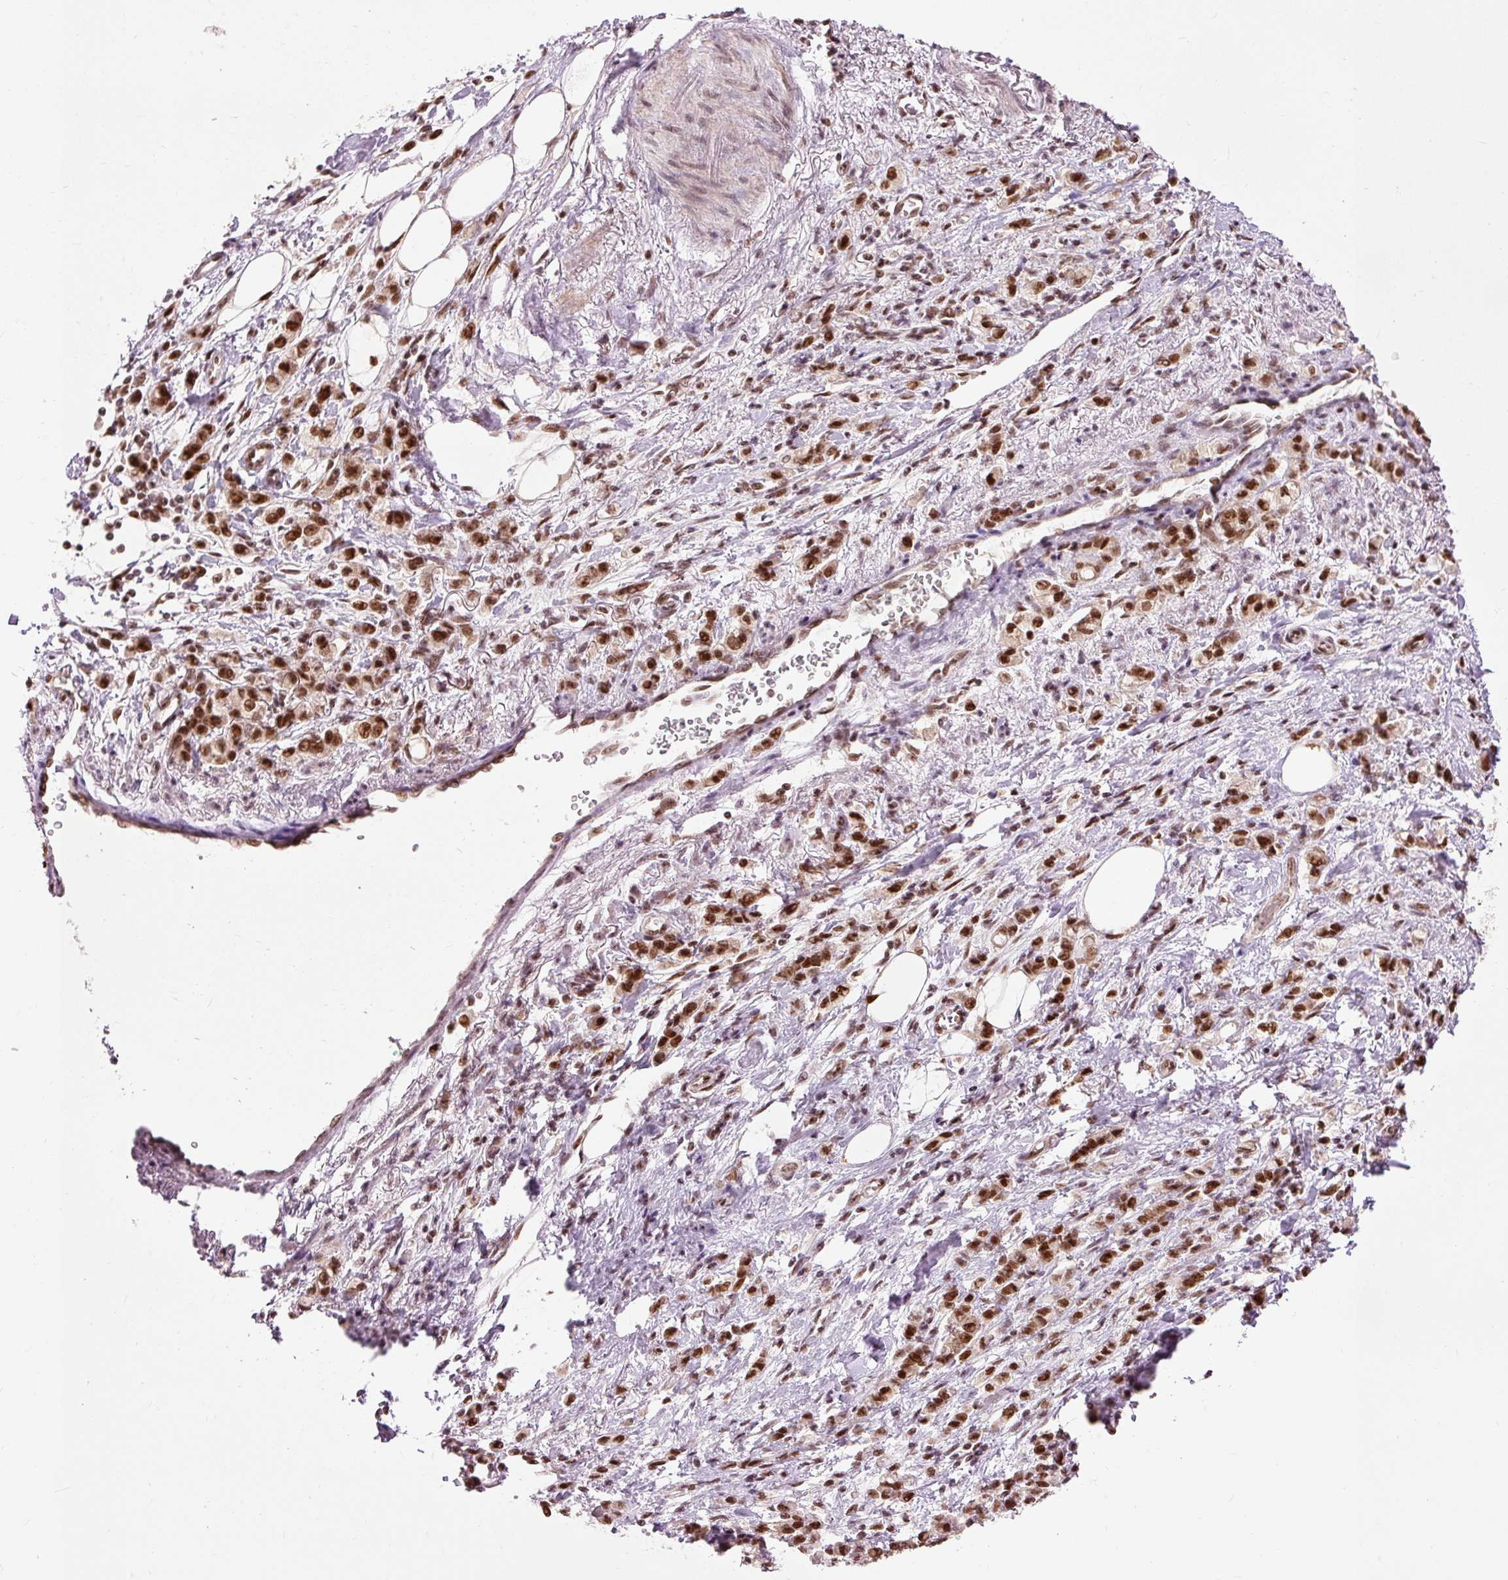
{"staining": {"intensity": "strong", "quantity": ">75%", "location": "nuclear"}, "tissue": "stomach cancer", "cell_type": "Tumor cells", "image_type": "cancer", "snomed": [{"axis": "morphology", "description": "Adenocarcinoma, NOS"}, {"axis": "topography", "description": "Stomach"}], "caption": "Protein staining shows strong nuclear staining in about >75% of tumor cells in stomach adenocarcinoma.", "gene": "ZBTB44", "patient": {"sex": "male", "age": 77}}